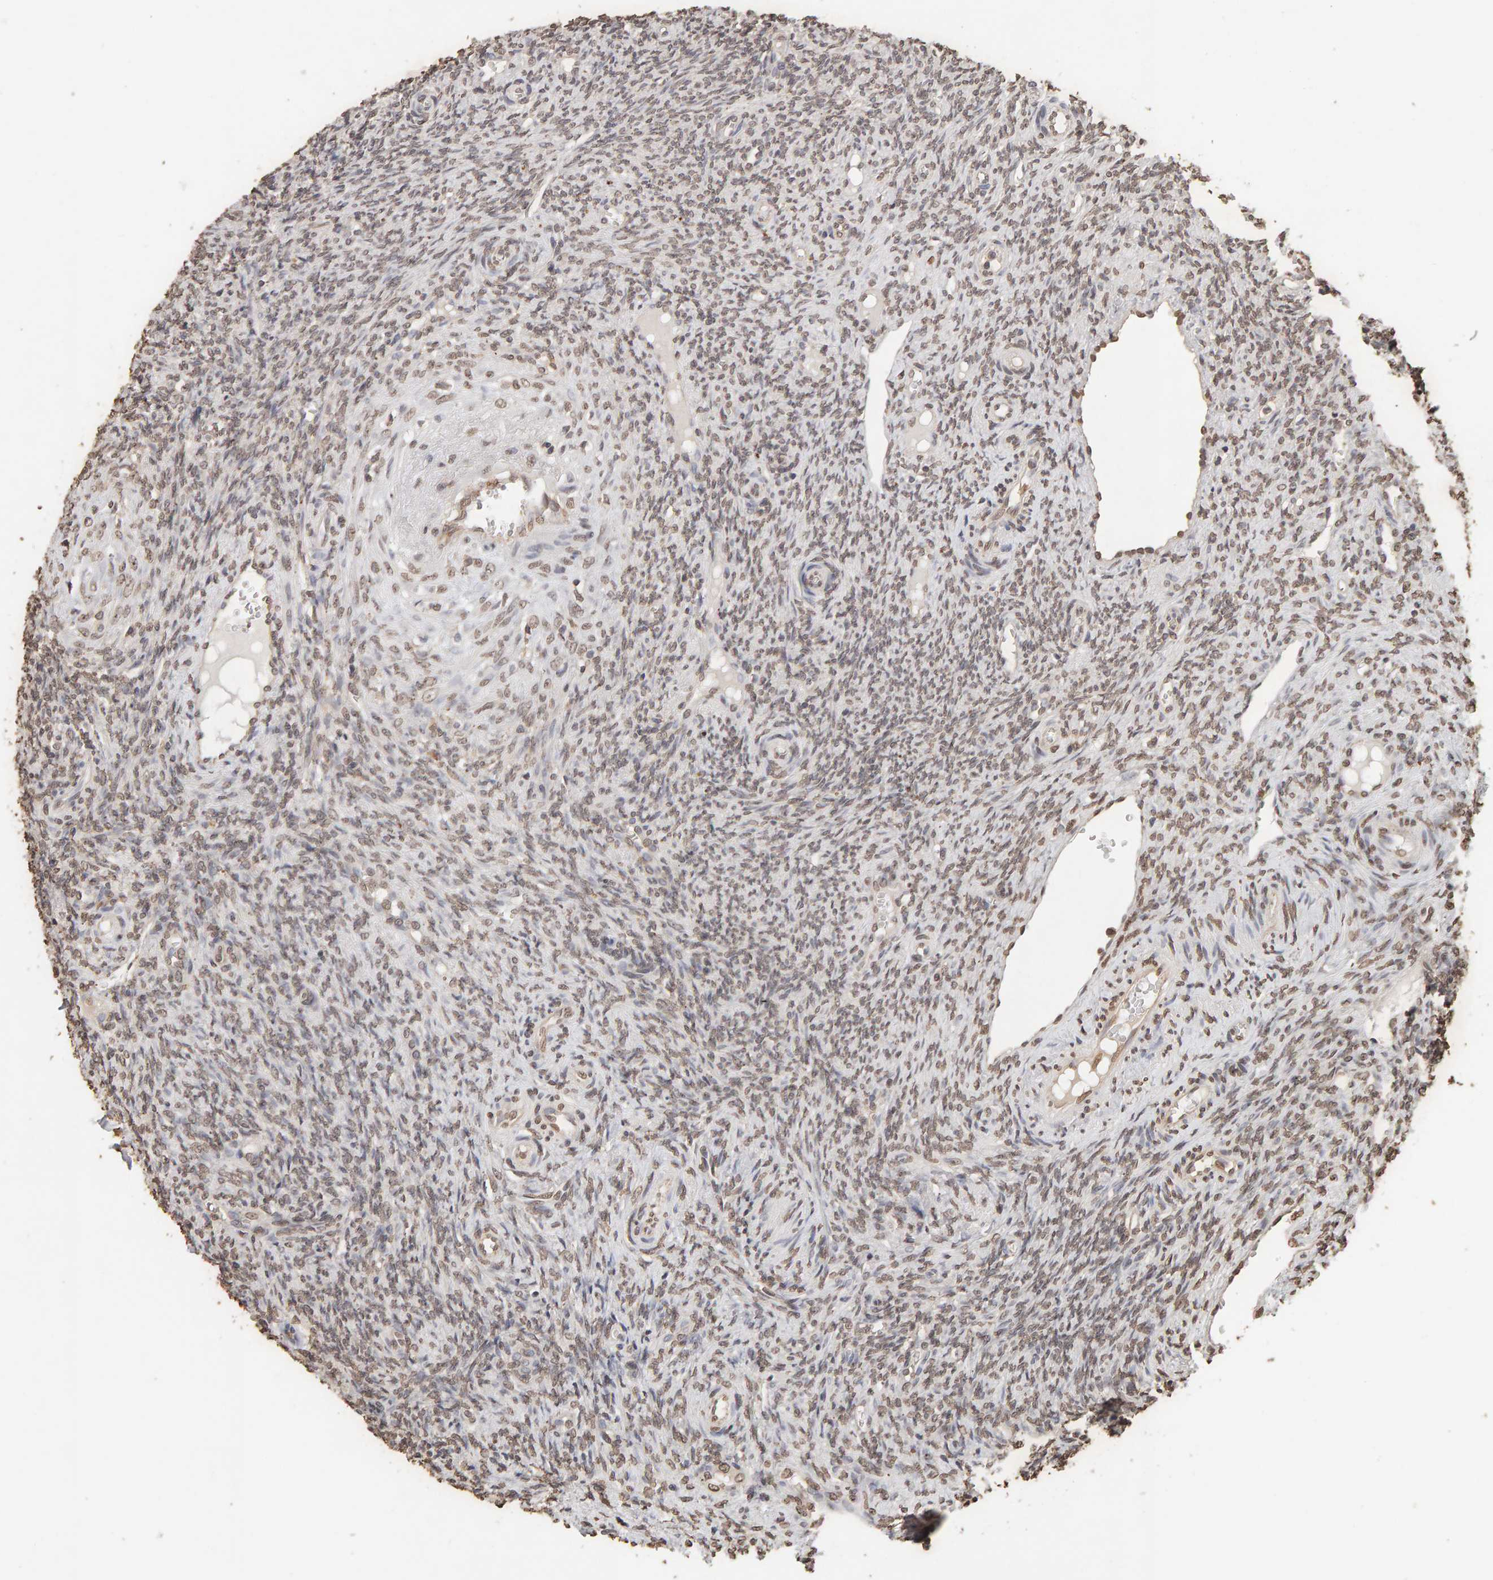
{"staining": {"intensity": "weak", "quantity": ">75%", "location": "cytoplasmic/membranous,nuclear"}, "tissue": "ovary", "cell_type": "Follicle cells", "image_type": "normal", "snomed": [{"axis": "morphology", "description": "Normal tissue, NOS"}, {"axis": "topography", "description": "Ovary"}], "caption": "Immunohistochemistry (IHC) (DAB) staining of benign human ovary shows weak cytoplasmic/membranous,nuclear protein staining in approximately >75% of follicle cells. The protein of interest is shown in brown color, while the nuclei are stained blue.", "gene": "DNAJB5", "patient": {"sex": "female", "age": 41}}